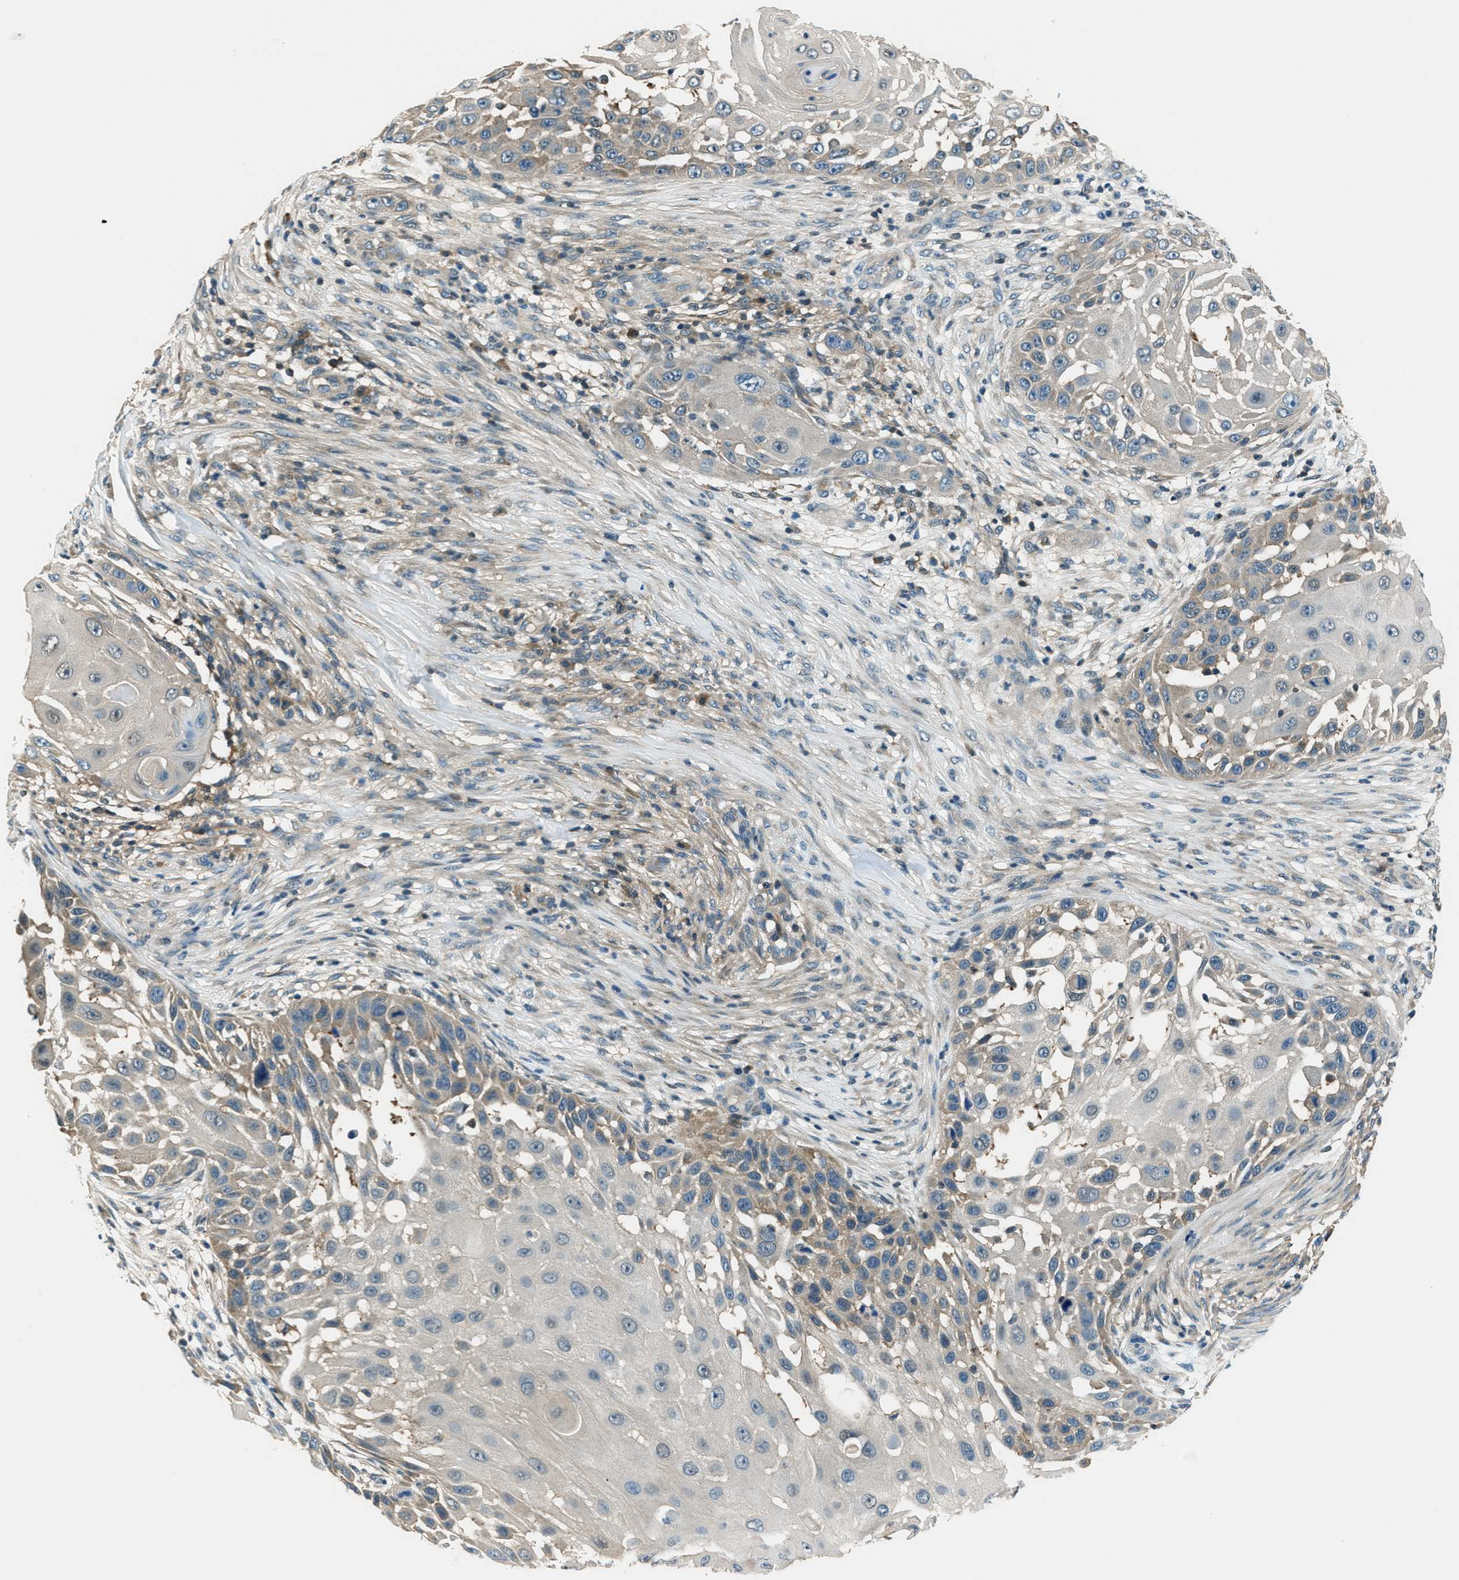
{"staining": {"intensity": "weak", "quantity": "25%-75%", "location": "cytoplasmic/membranous"}, "tissue": "skin cancer", "cell_type": "Tumor cells", "image_type": "cancer", "snomed": [{"axis": "morphology", "description": "Squamous cell carcinoma, NOS"}, {"axis": "topography", "description": "Skin"}], "caption": "Immunohistochemical staining of squamous cell carcinoma (skin) demonstrates weak cytoplasmic/membranous protein staining in about 25%-75% of tumor cells. (DAB = brown stain, brightfield microscopy at high magnification).", "gene": "HEBP2", "patient": {"sex": "female", "age": 44}}